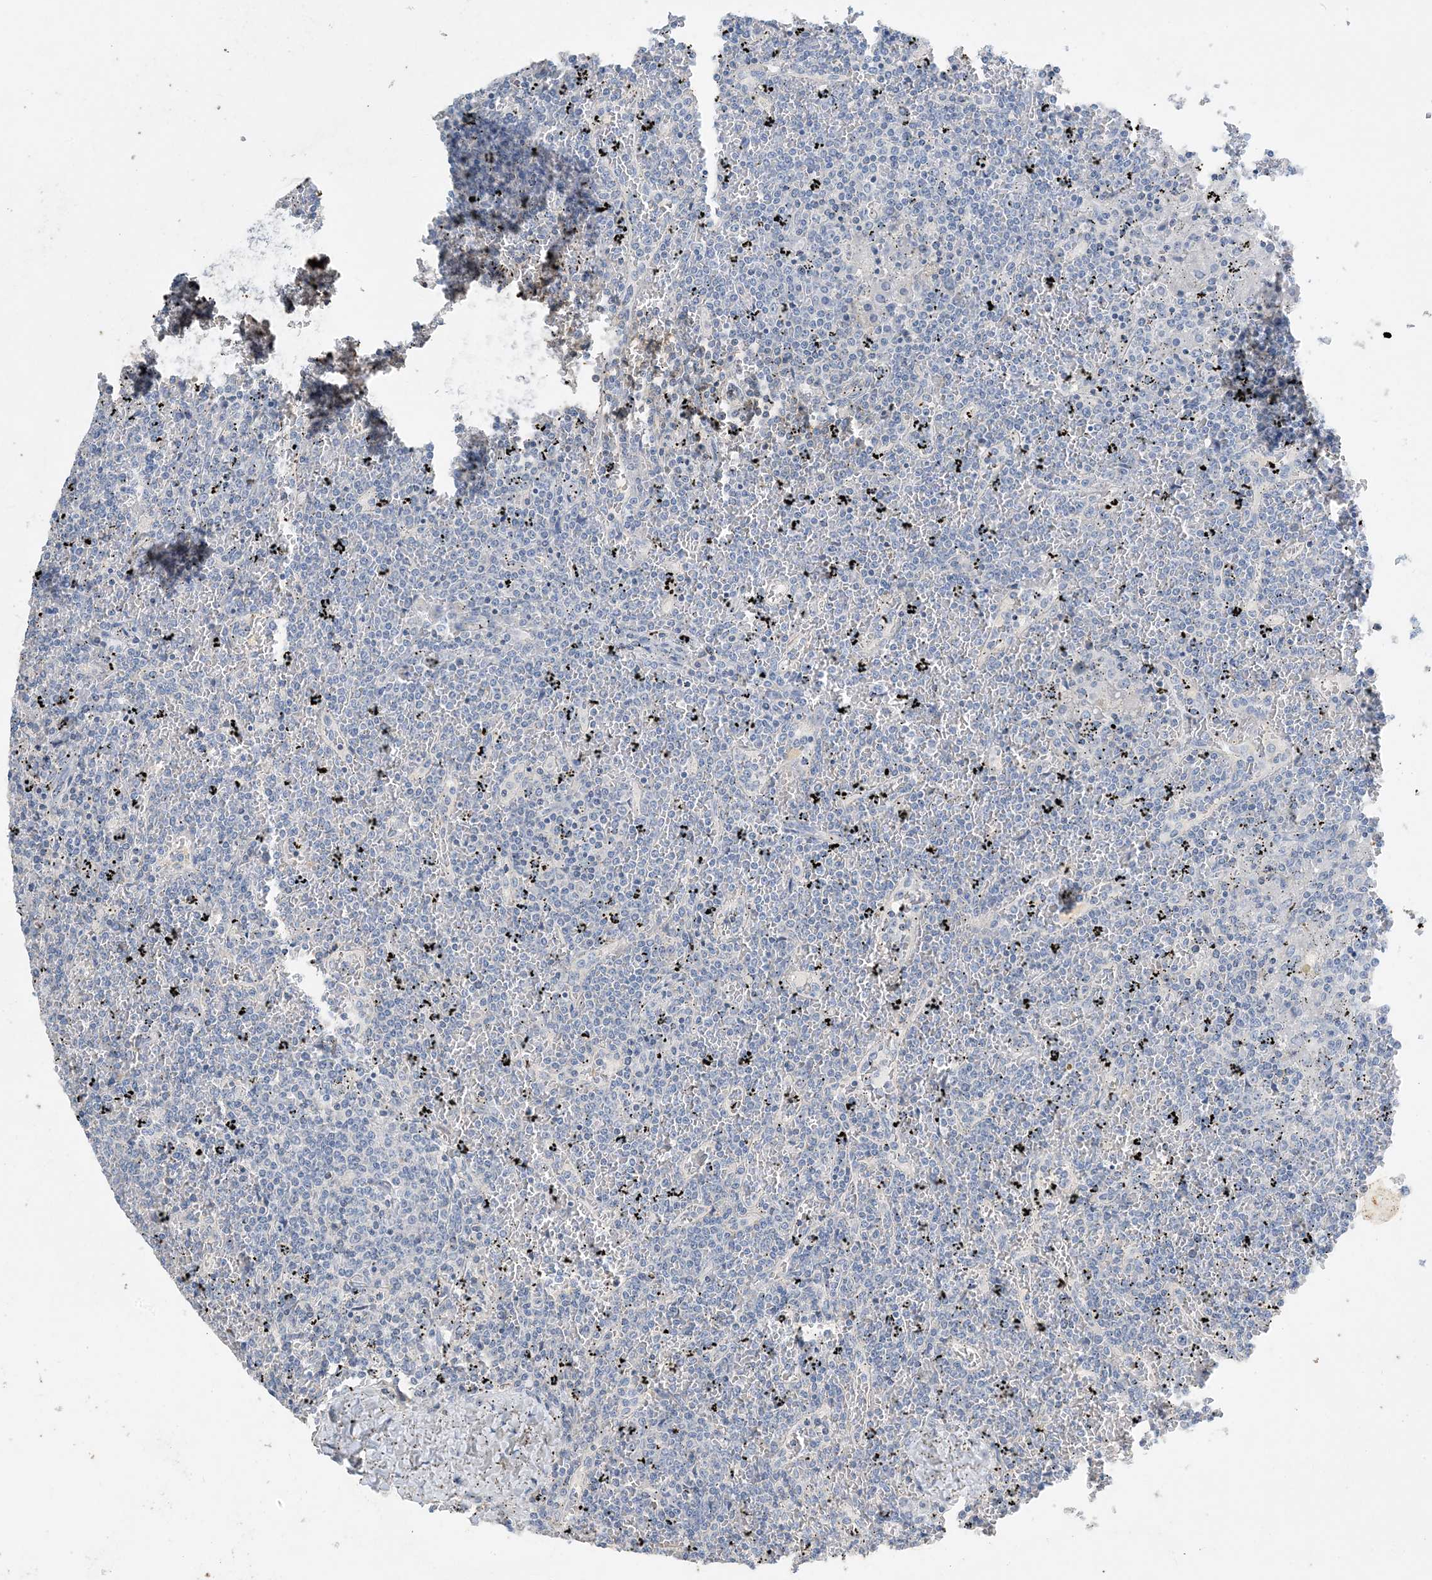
{"staining": {"intensity": "negative", "quantity": "none", "location": "none"}, "tissue": "lymphoma", "cell_type": "Tumor cells", "image_type": "cancer", "snomed": [{"axis": "morphology", "description": "Malignant lymphoma, non-Hodgkin's type, Low grade"}, {"axis": "topography", "description": "Spleen"}], "caption": "Micrograph shows no protein positivity in tumor cells of lymphoma tissue. (DAB (3,3'-diaminobenzidine) immunohistochemistry with hematoxylin counter stain).", "gene": "KPRP", "patient": {"sex": "female", "age": 19}}